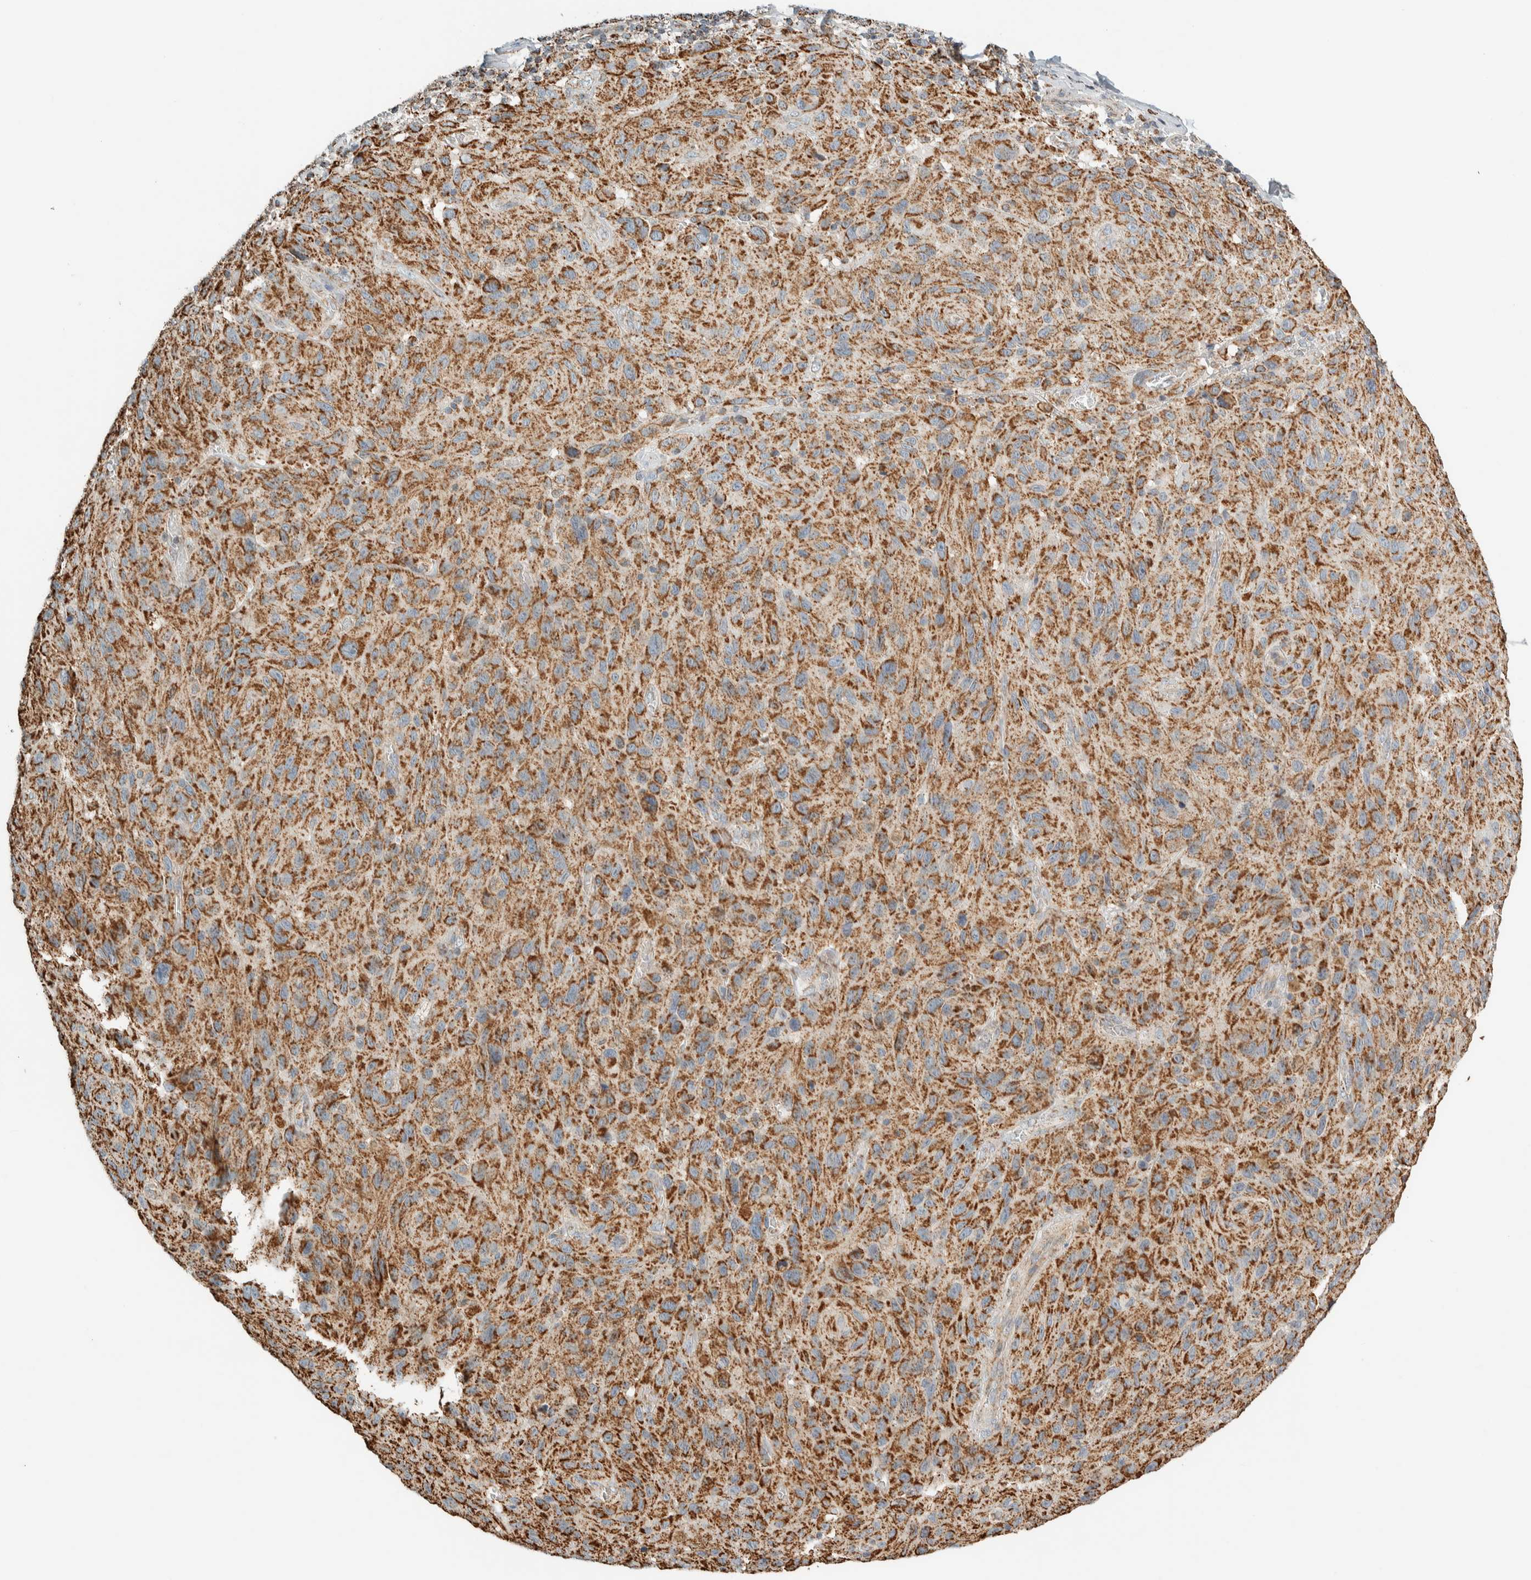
{"staining": {"intensity": "moderate", "quantity": ">75%", "location": "cytoplasmic/membranous"}, "tissue": "melanoma", "cell_type": "Tumor cells", "image_type": "cancer", "snomed": [{"axis": "morphology", "description": "Malignant melanoma, NOS"}, {"axis": "topography", "description": "Skin"}], "caption": "This micrograph demonstrates melanoma stained with immunohistochemistry (IHC) to label a protein in brown. The cytoplasmic/membranous of tumor cells show moderate positivity for the protein. Nuclei are counter-stained blue.", "gene": "ZNF454", "patient": {"sex": "male", "age": 66}}